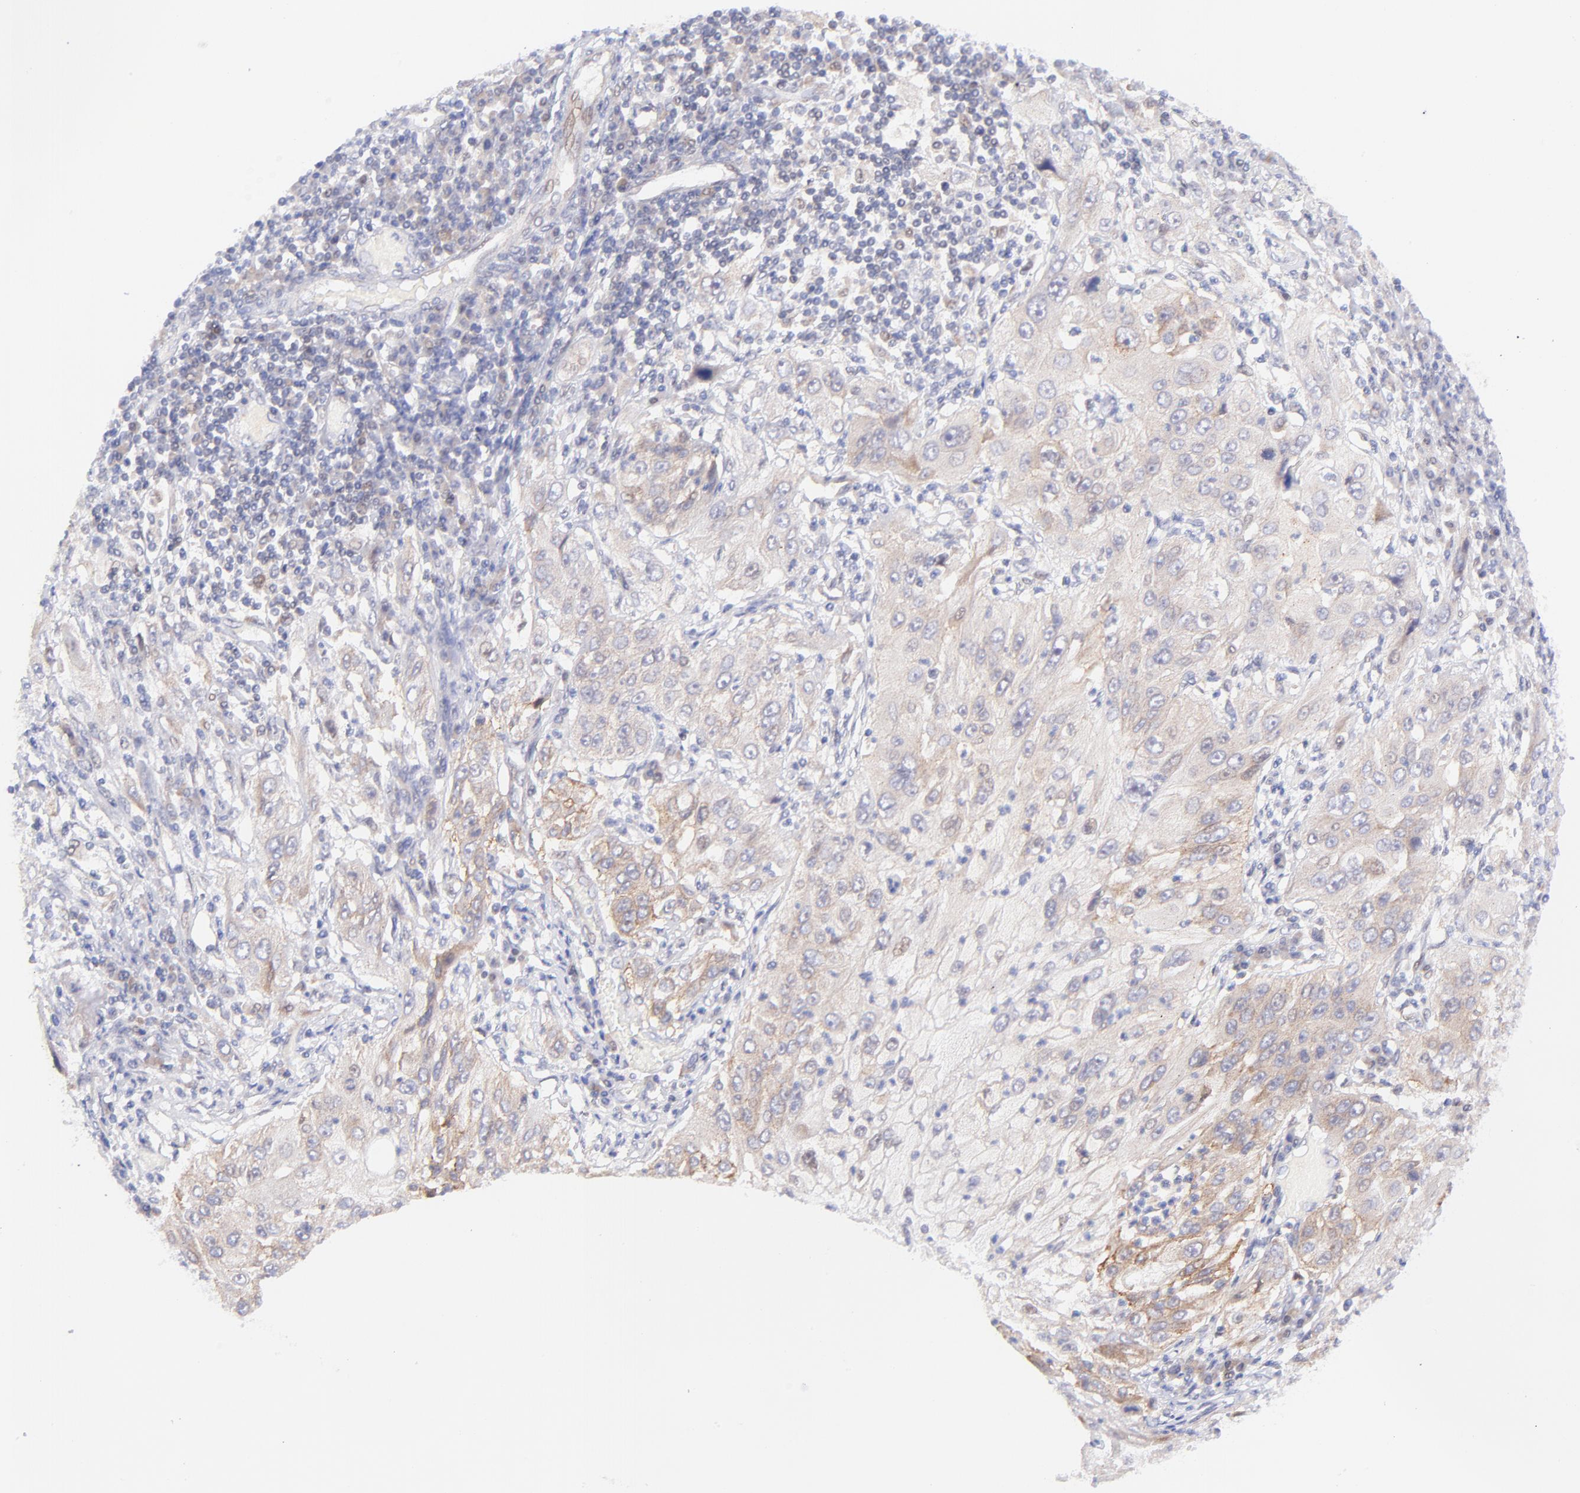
{"staining": {"intensity": "weak", "quantity": "<25%", "location": "cytoplasmic/membranous"}, "tissue": "lung cancer", "cell_type": "Tumor cells", "image_type": "cancer", "snomed": [{"axis": "morphology", "description": "Inflammation, NOS"}, {"axis": "morphology", "description": "Squamous cell carcinoma, NOS"}, {"axis": "topography", "description": "Lymph node"}, {"axis": "topography", "description": "Soft tissue"}, {"axis": "topography", "description": "Lung"}], "caption": "An image of squamous cell carcinoma (lung) stained for a protein displays no brown staining in tumor cells.", "gene": "PBDC1", "patient": {"sex": "male", "age": 66}}